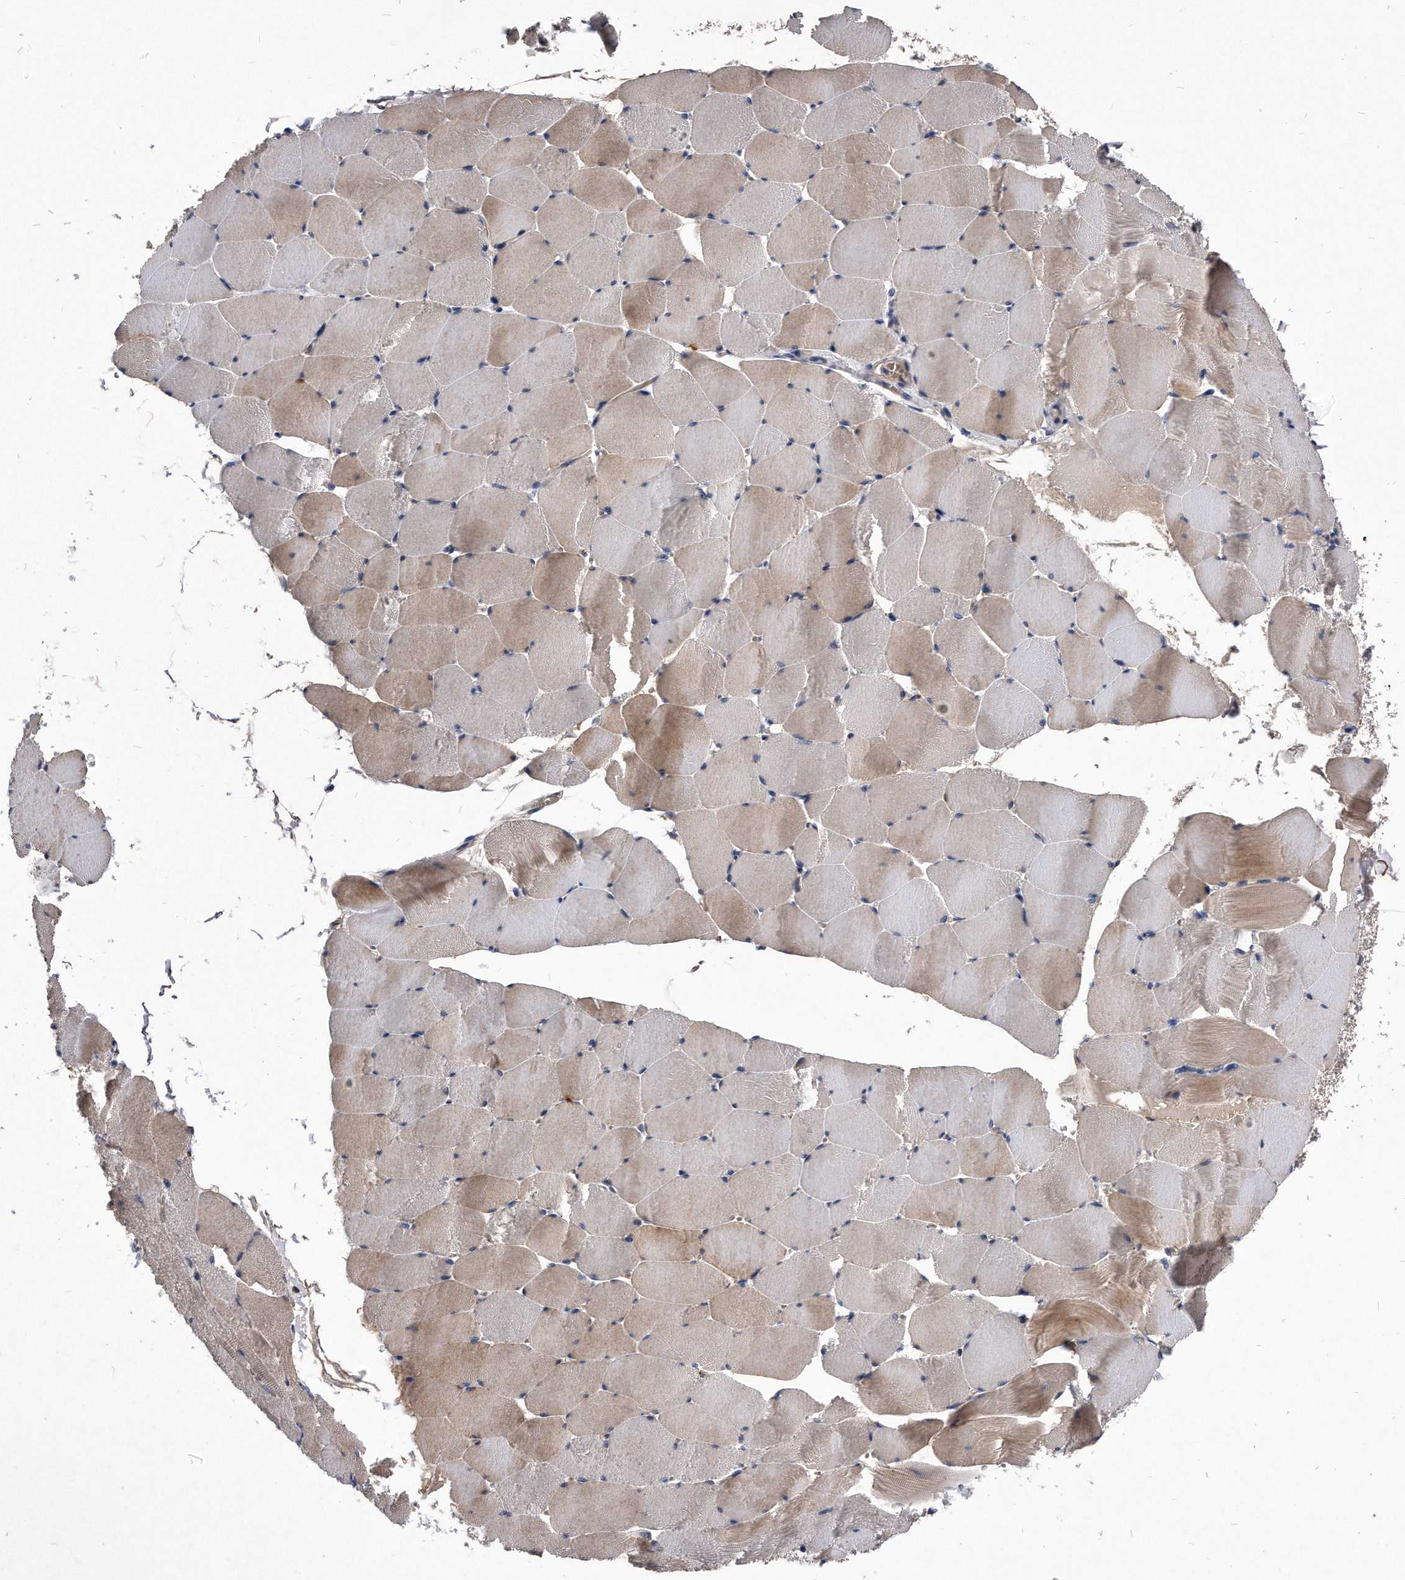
{"staining": {"intensity": "weak", "quantity": ">75%", "location": "cytoplasmic/membranous"}, "tissue": "skeletal muscle", "cell_type": "Myocytes", "image_type": "normal", "snomed": [{"axis": "morphology", "description": "Normal tissue, NOS"}, {"axis": "topography", "description": "Skeletal muscle"}], "caption": "High-magnification brightfield microscopy of benign skeletal muscle stained with DAB (3,3'-diaminobenzidine) (brown) and counterstained with hematoxylin (blue). myocytes exhibit weak cytoplasmic/membranous expression is seen in approximately>75% of cells.", "gene": "MGAT4A", "patient": {"sex": "male", "age": 62}}